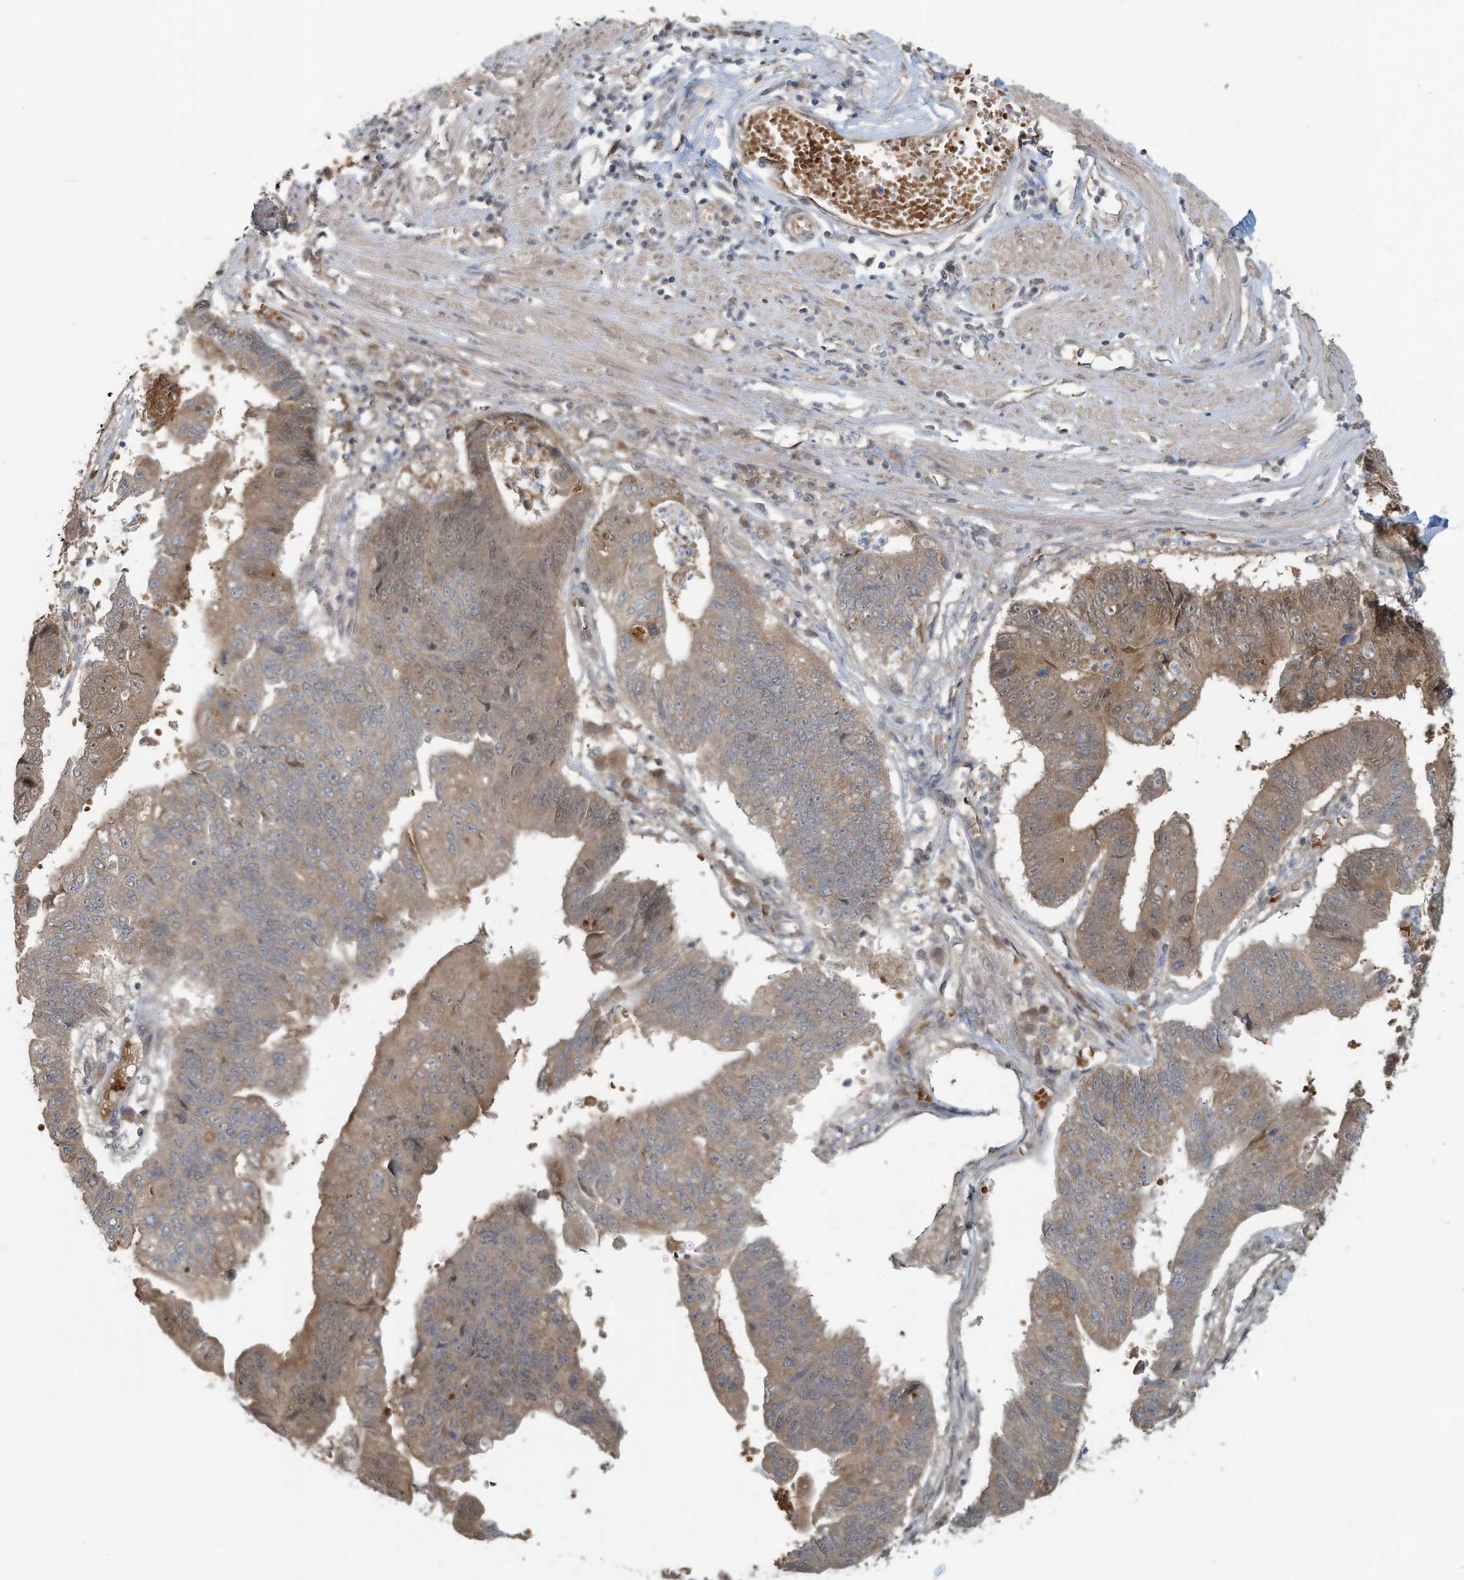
{"staining": {"intensity": "moderate", "quantity": ">75%", "location": "cytoplasmic/membranous"}, "tissue": "stomach cancer", "cell_type": "Tumor cells", "image_type": "cancer", "snomed": [{"axis": "morphology", "description": "Adenocarcinoma, NOS"}, {"axis": "topography", "description": "Stomach"}], "caption": "The micrograph exhibits staining of adenocarcinoma (stomach), revealing moderate cytoplasmic/membranous protein staining (brown color) within tumor cells. (brown staining indicates protein expression, while blue staining denotes nuclei).", "gene": "ERI2", "patient": {"sex": "male", "age": 59}}